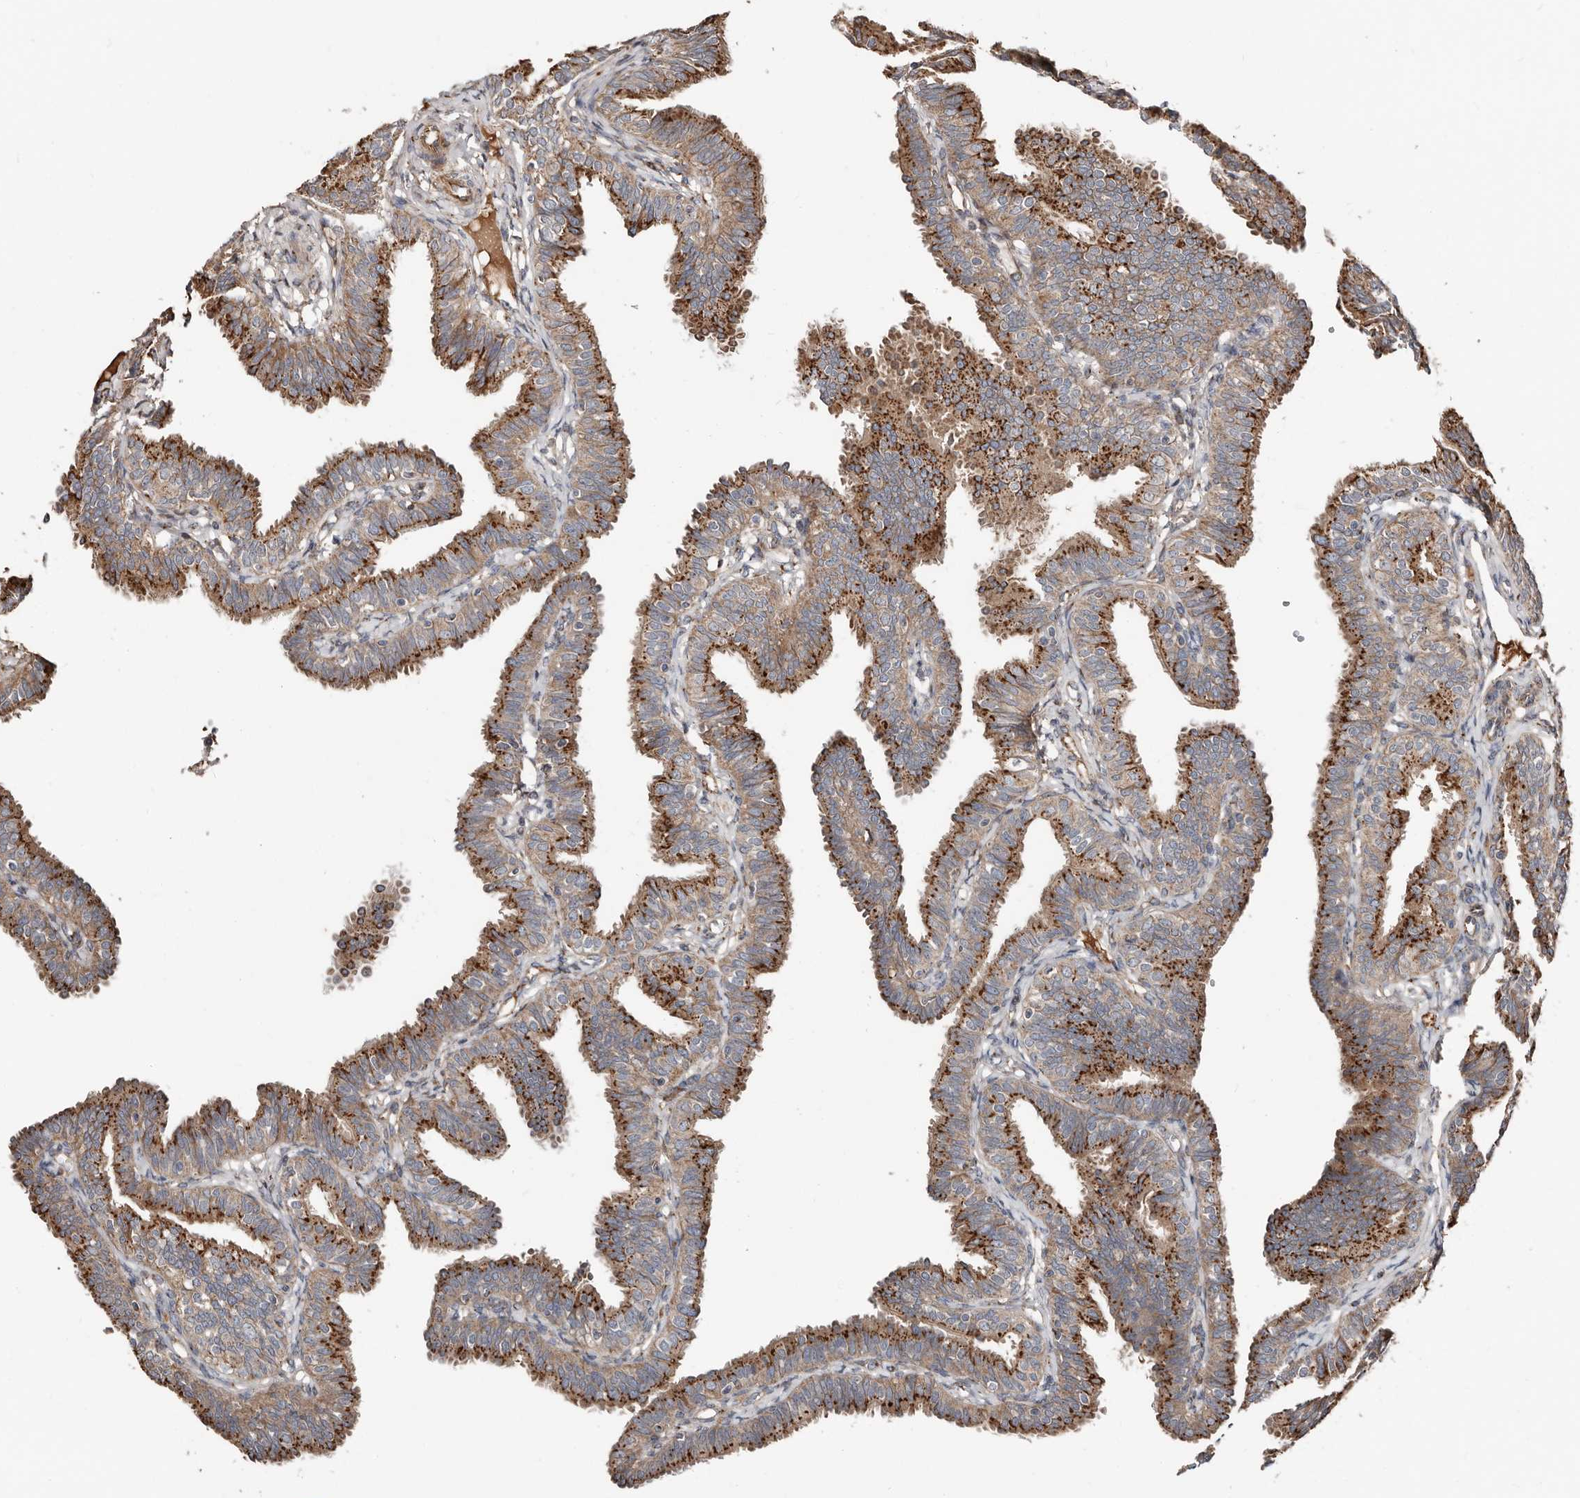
{"staining": {"intensity": "strong", "quantity": ">75%", "location": "cytoplasmic/membranous"}, "tissue": "fallopian tube", "cell_type": "Glandular cells", "image_type": "normal", "snomed": [{"axis": "morphology", "description": "Normal tissue, NOS"}, {"axis": "topography", "description": "Fallopian tube"}], "caption": "Human fallopian tube stained for a protein (brown) demonstrates strong cytoplasmic/membranous positive positivity in approximately >75% of glandular cells.", "gene": "COG1", "patient": {"sex": "female", "age": 35}}